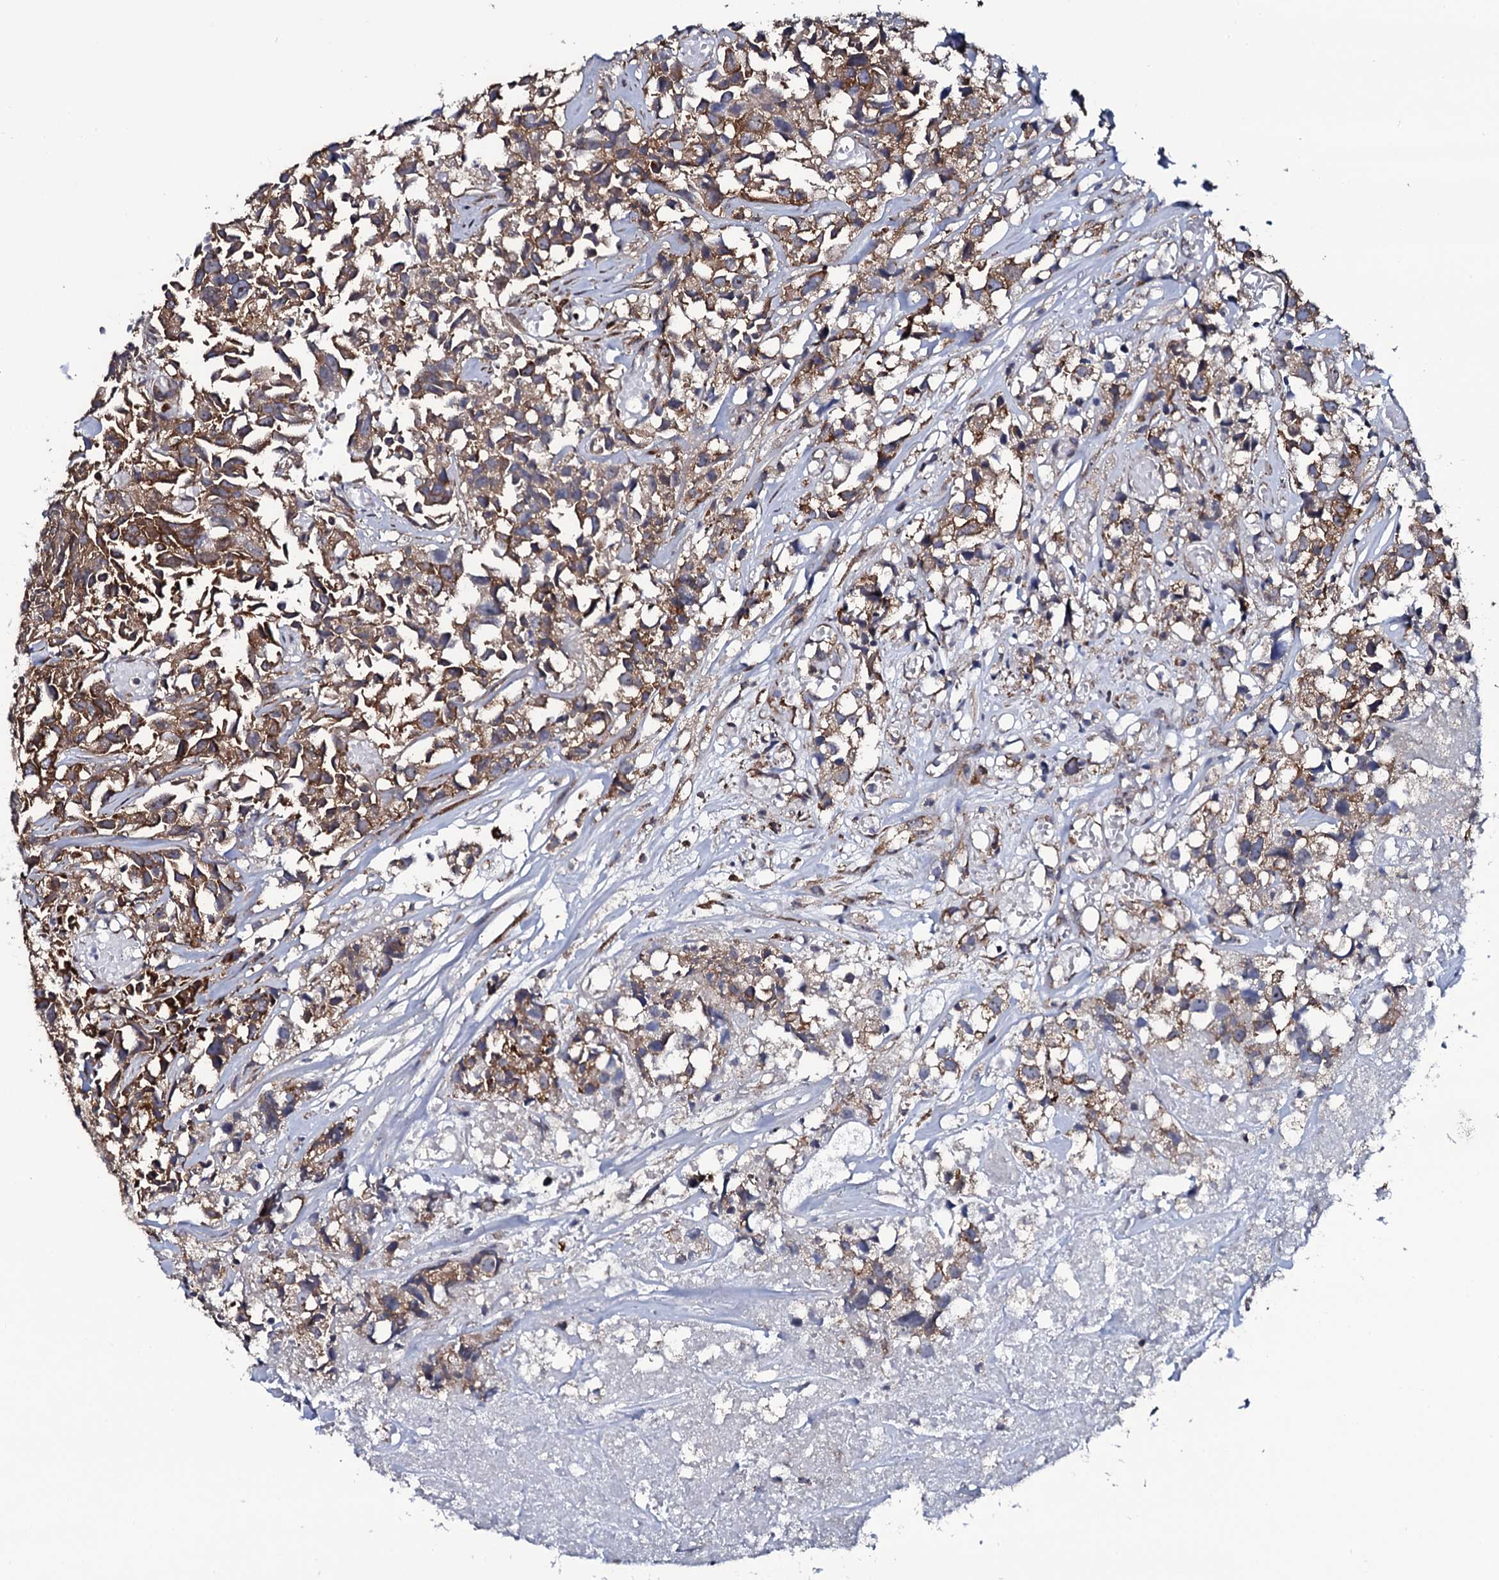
{"staining": {"intensity": "moderate", "quantity": ">75%", "location": "cytoplasmic/membranous"}, "tissue": "urothelial cancer", "cell_type": "Tumor cells", "image_type": "cancer", "snomed": [{"axis": "morphology", "description": "Urothelial carcinoma, High grade"}, {"axis": "topography", "description": "Urinary bladder"}], "caption": "Immunohistochemistry (IHC) of human urothelial cancer shows medium levels of moderate cytoplasmic/membranous staining in approximately >75% of tumor cells.", "gene": "SPTY2D1", "patient": {"sex": "female", "age": 75}}